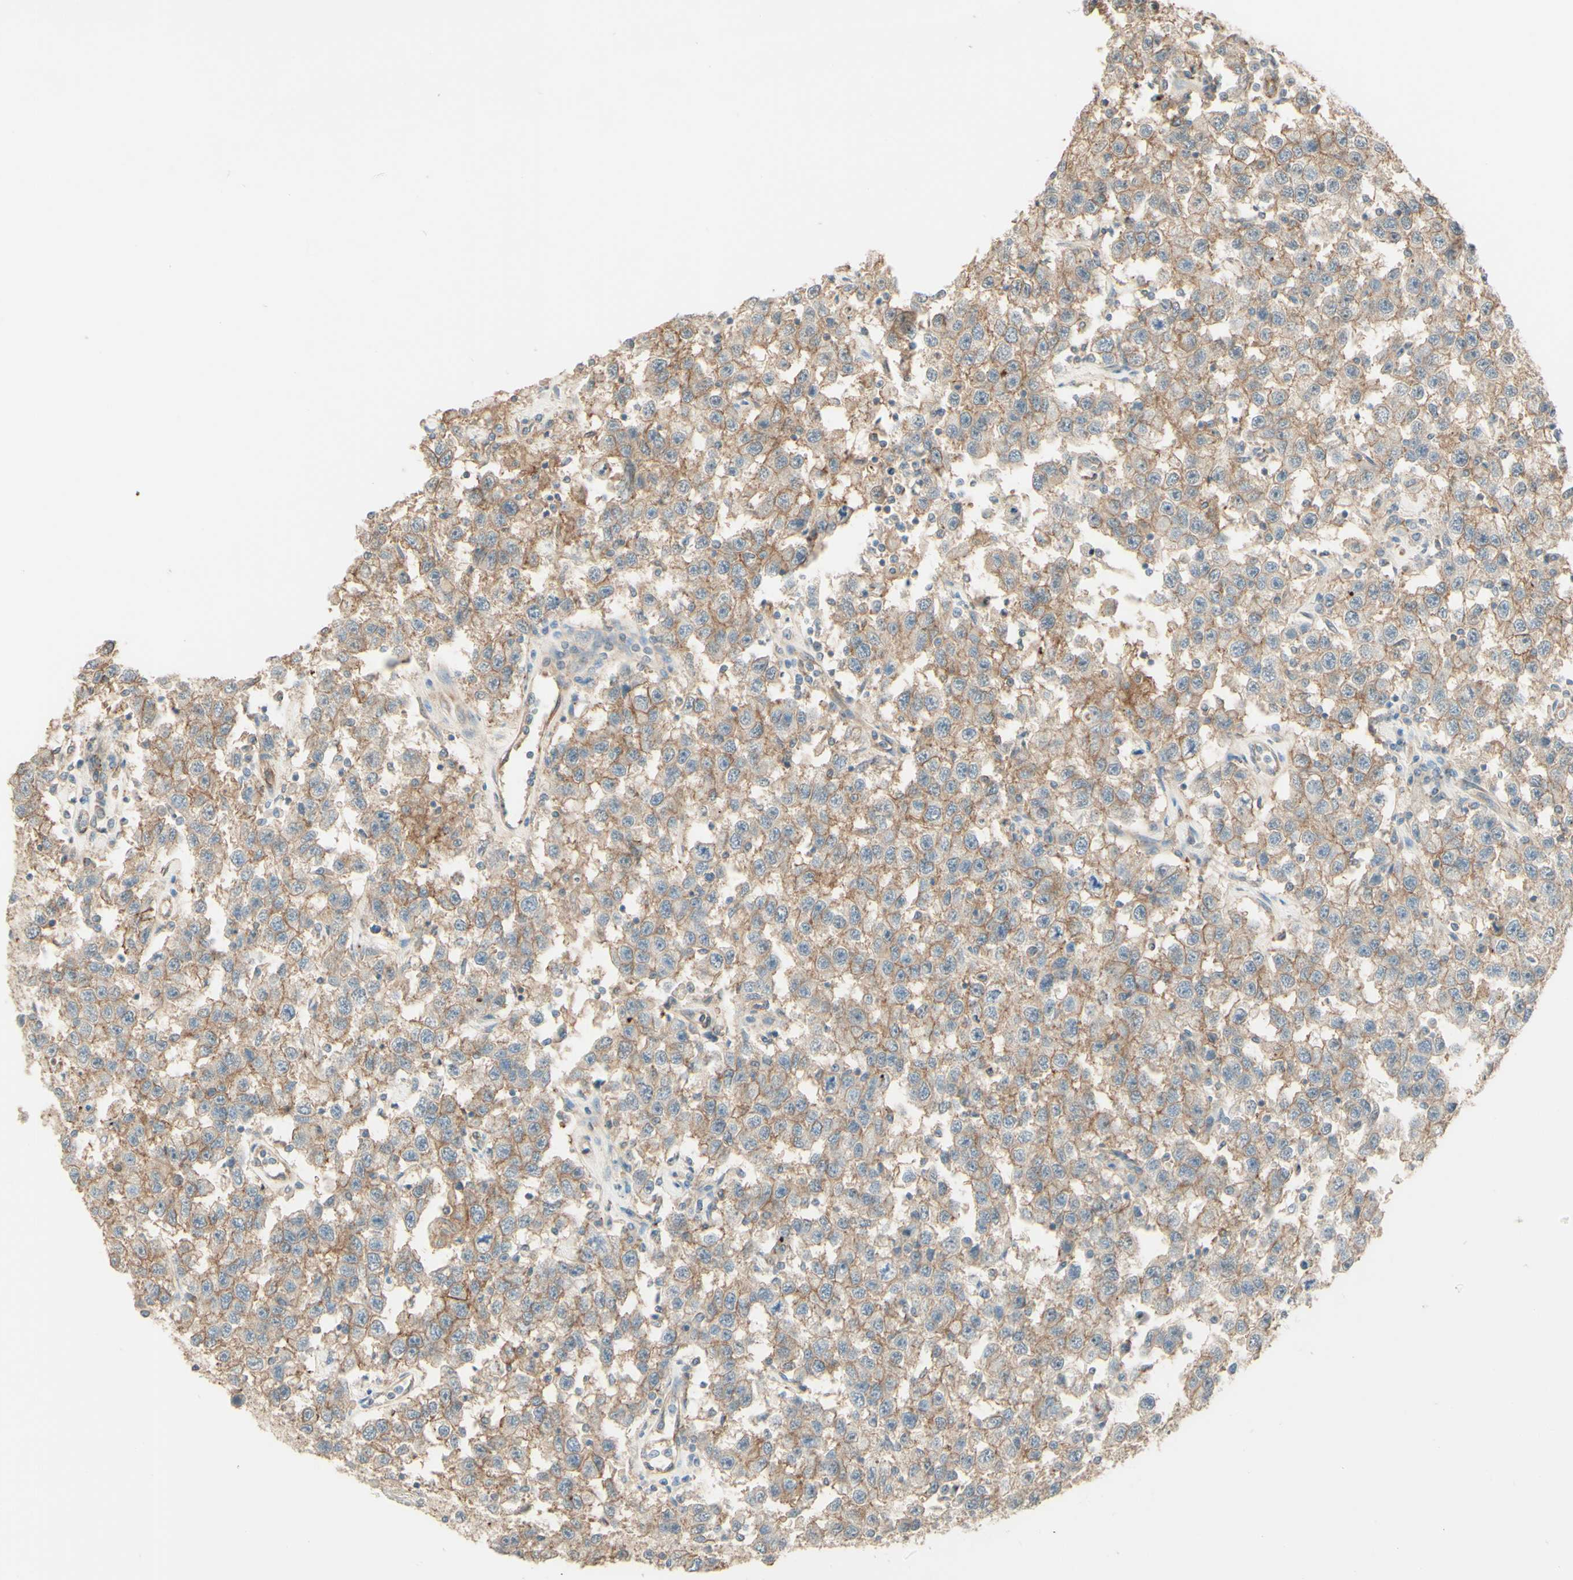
{"staining": {"intensity": "weak", "quantity": ">75%", "location": "cytoplasmic/membranous"}, "tissue": "testis cancer", "cell_type": "Tumor cells", "image_type": "cancer", "snomed": [{"axis": "morphology", "description": "Seminoma, NOS"}, {"axis": "topography", "description": "Testis"}], "caption": "A micrograph of seminoma (testis) stained for a protein reveals weak cytoplasmic/membranous brown staining in tumor cells.", "gene": "RNF149", "patient": {"sex": "male", "age": 41}}